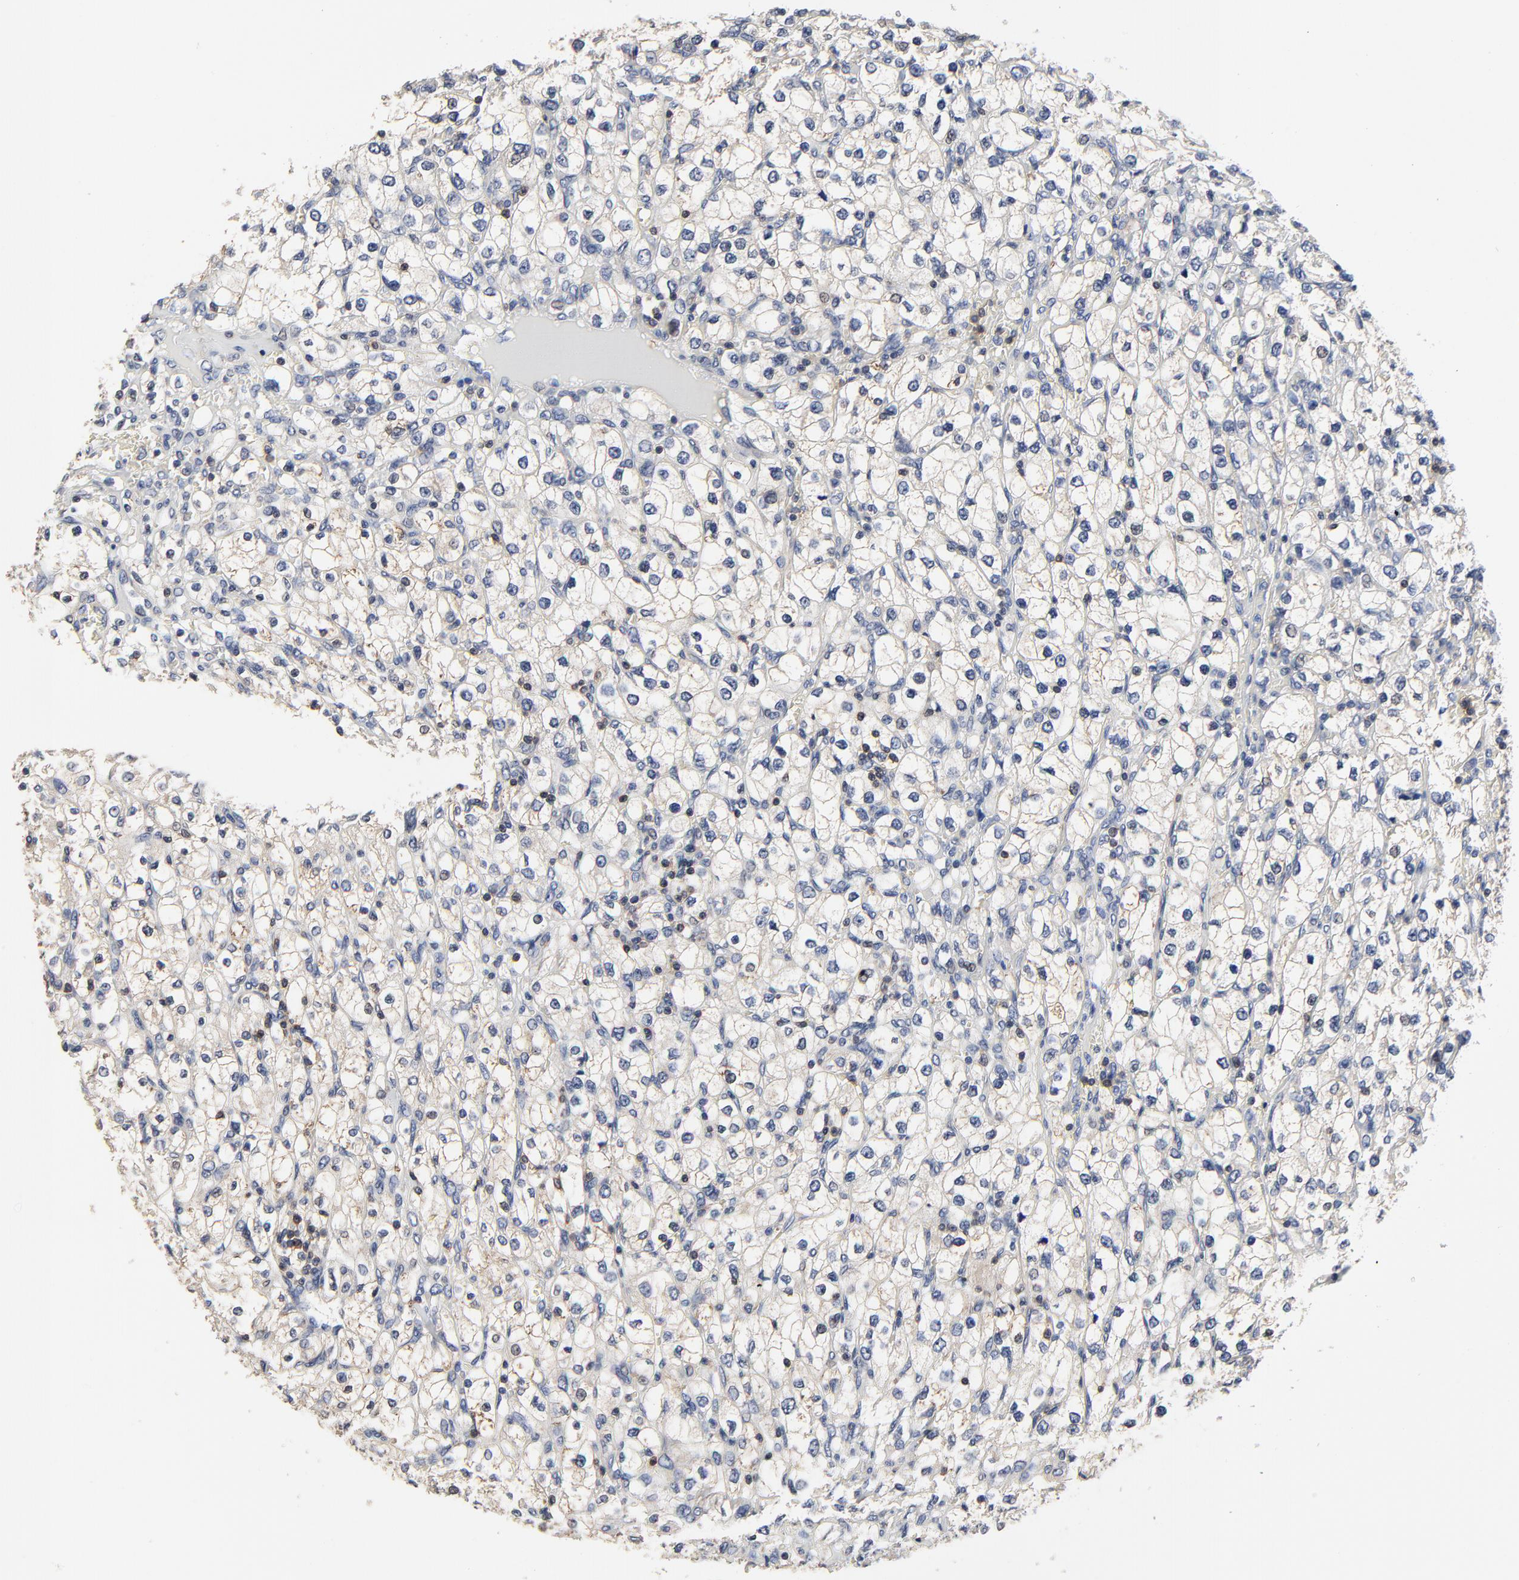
{"staining": {"intensity": "negative", "quantity": "none", "location": "none"}, "tissue": "renal cancer", "cell_type": "Tumor cells", "image_type": "cancer", "snomed": [{"axis": "morphology", "description": "Adenocarcinoma, NOS"}, {"axis": "topography", "description": "Kidney"}], "caption": "The histopathology image displays no staining of tumor cells in renal adenocarcinoma.", "gene": "SKAP1", "patient": {"sex": "female", "age": 62}}